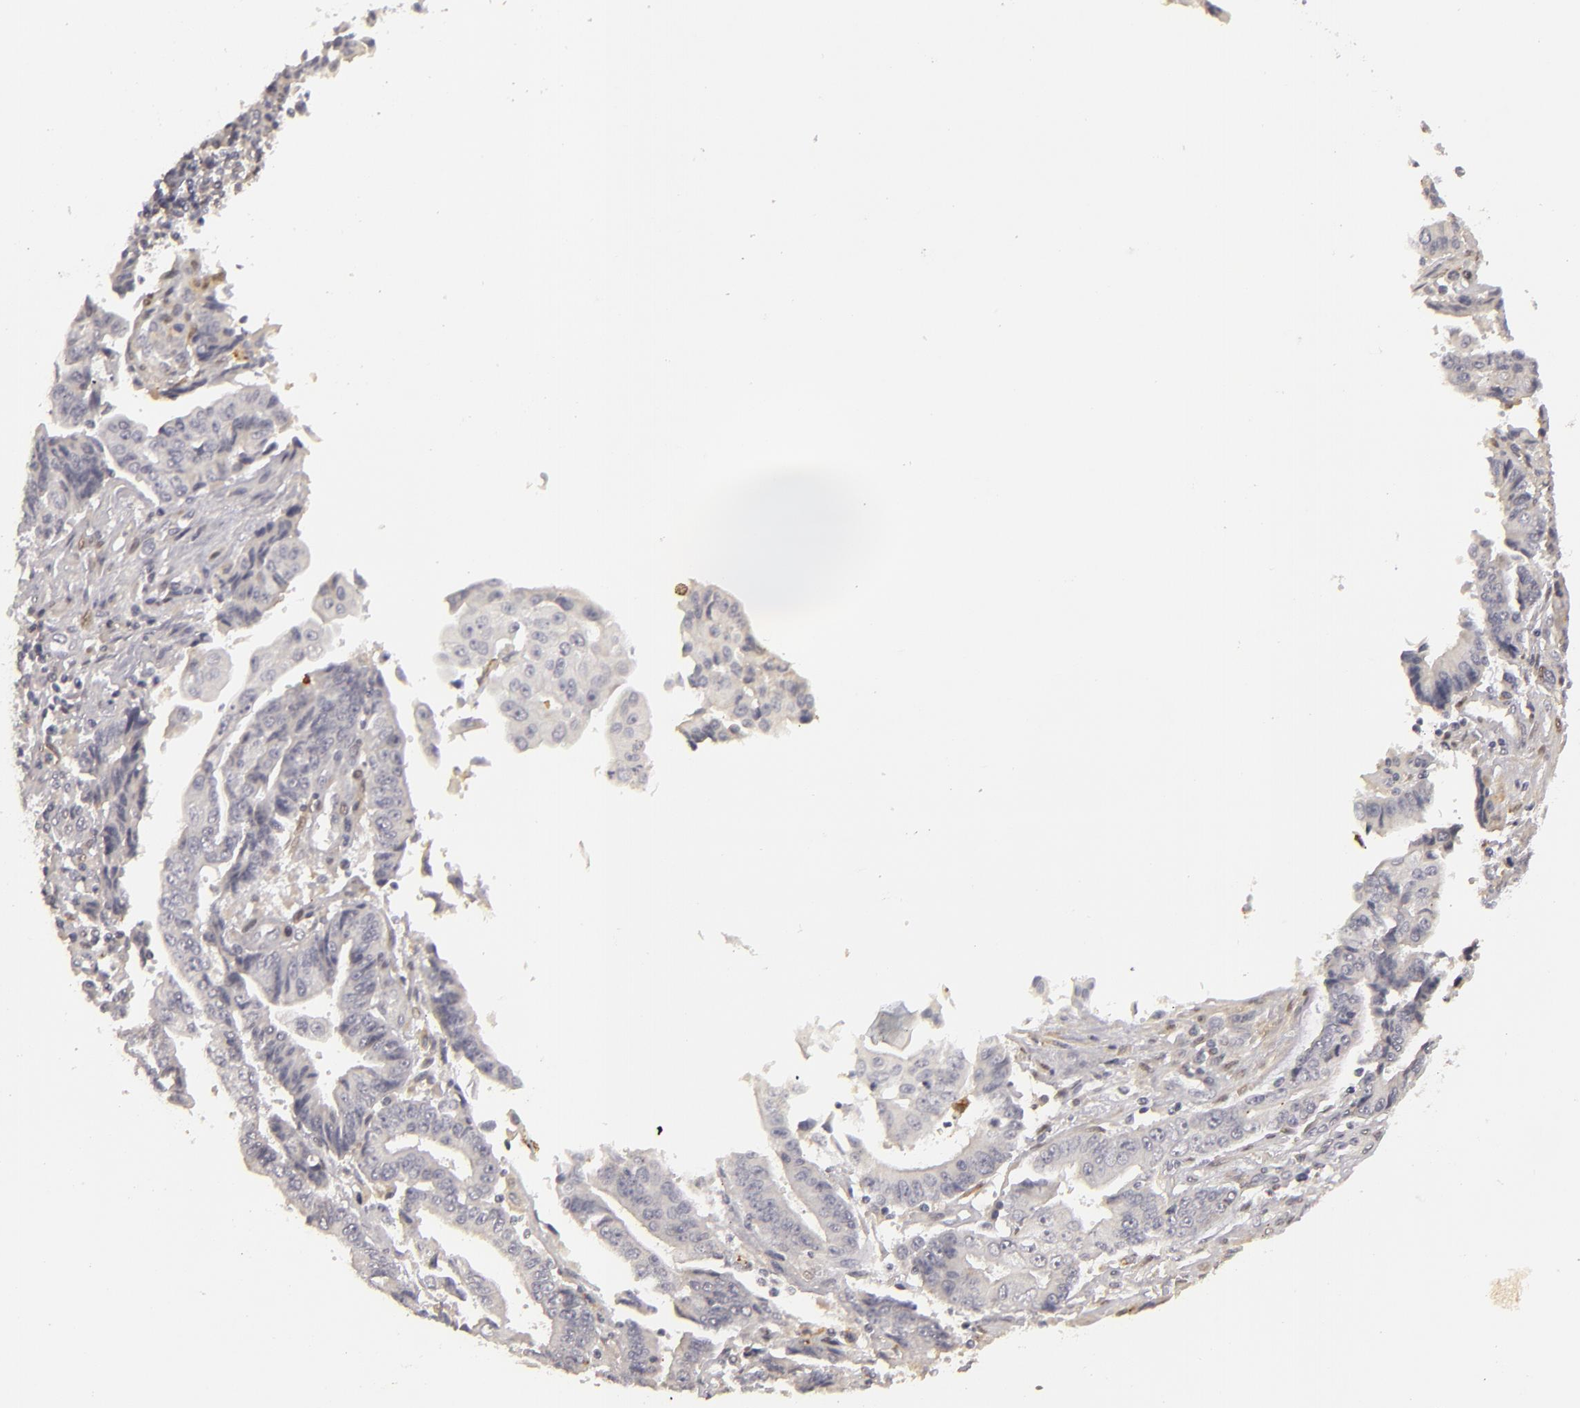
{"staining": {"intensity": "negative", "quantity": "none", "location": "none"}, "tissue": "endometrial cancer", "cell_type": "Tumor cells", "image_type": "cancer", "snomed": [{"axis": "morphology", "description": "Adenocarcinoma, NOS"}, {"axis": "topography", "description": "Endometrium"}], "caption": "IHC of endometrial adenocarcinoma displays no positivity in tumor cells.", "gene": "EFS", "patient": {"sex": "female", "age": 75}}